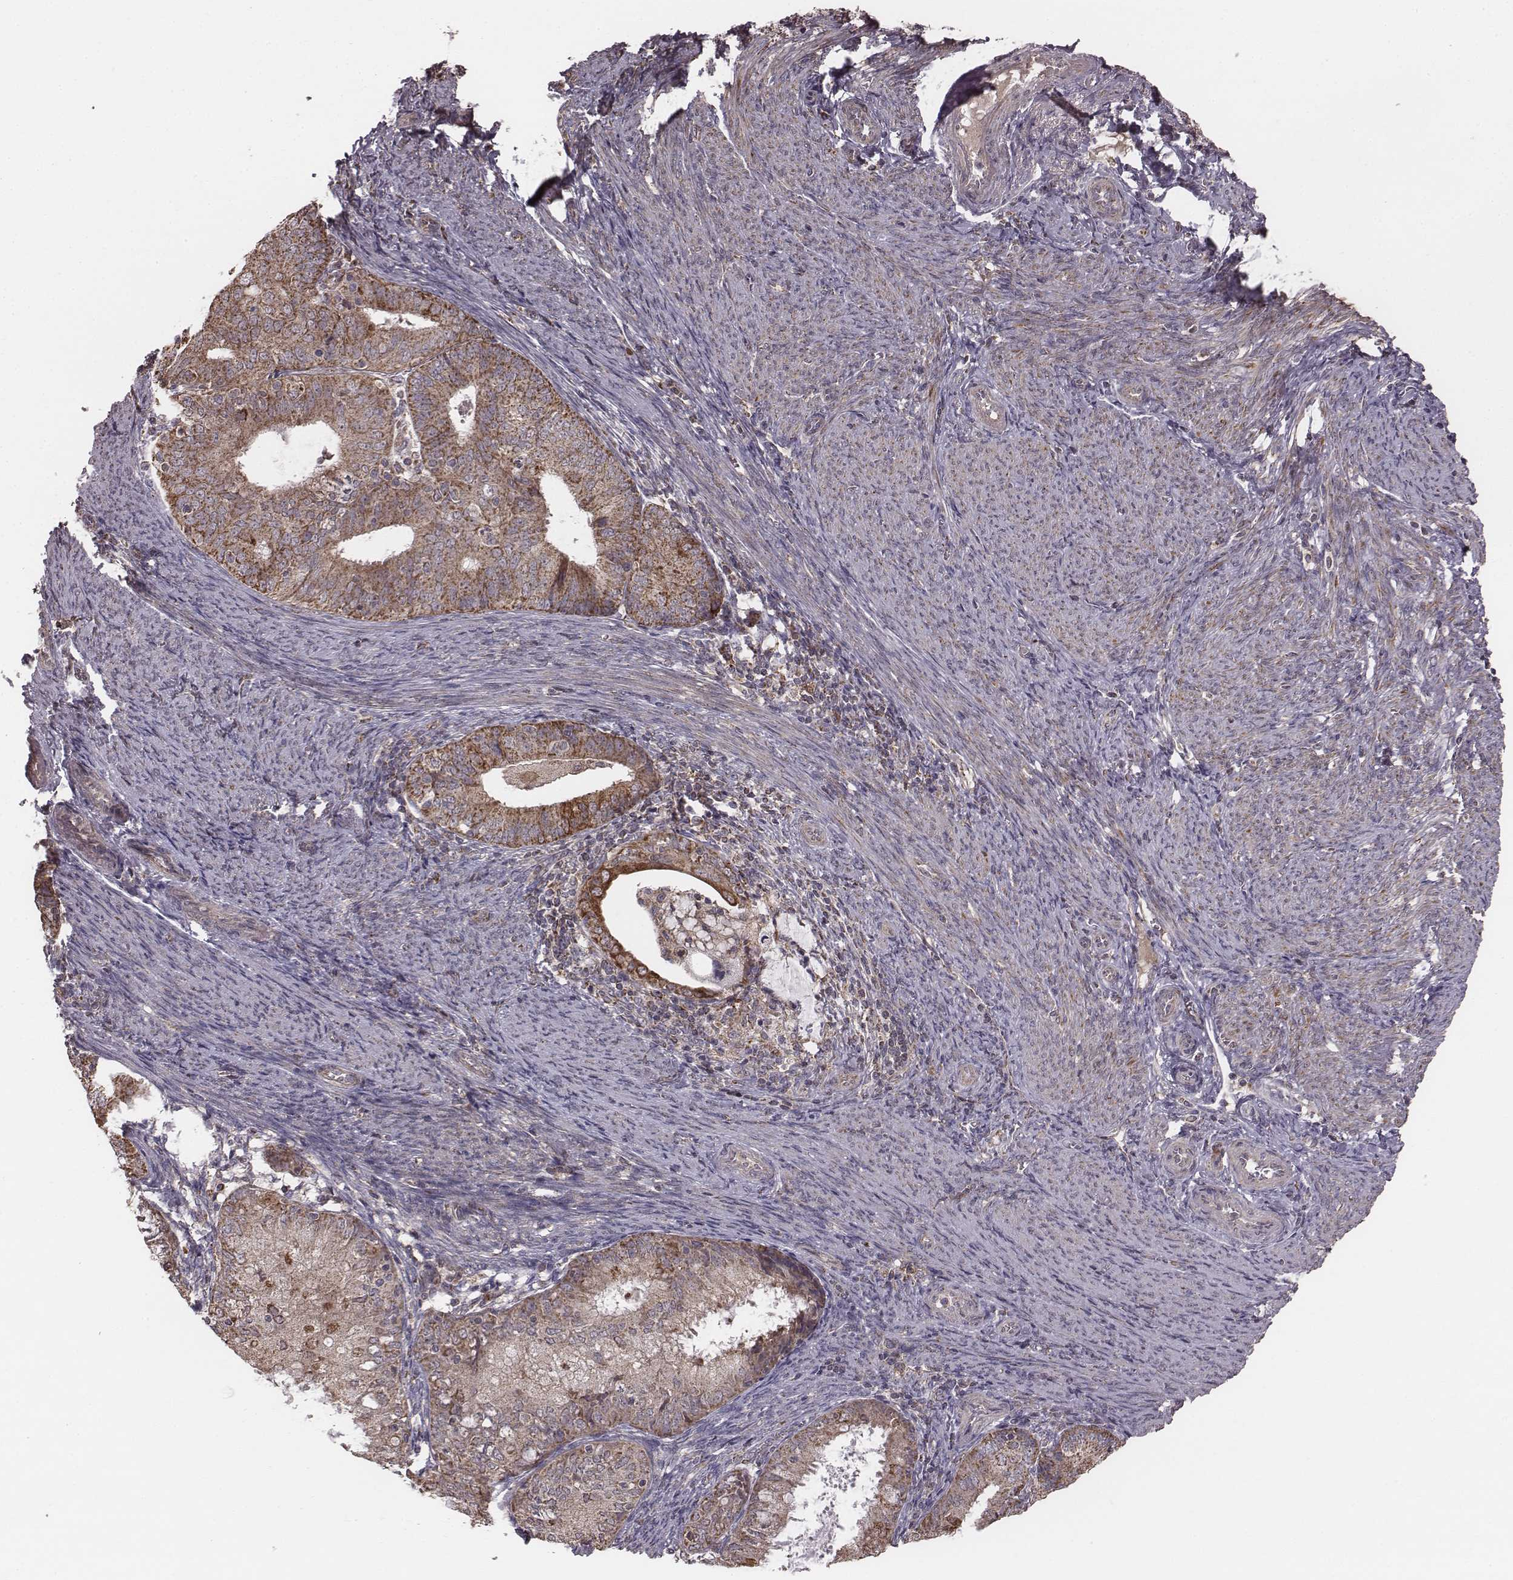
{"staining": {"intensity": "strong", "quantity": ">75%", "location": "cytoplasmic/membranous"}, "tissue": "endometrial cancer", "cell_type": "Tumor cells", "image_type": "cancer", "snomed": [{"axis": "morphology", "description": "Adenocarcinoma, NOS"}, {"axis": "topography", "description": "Endometrium"}], "caption": "This photomicrograph displays IHC staining of endometrial cancer, with high strong cytoplasmic/membranous positivity in approximately >75% of tumor cells.", "gene": "PDCD2L", "patient": {"sex": "female", "age": 57}}